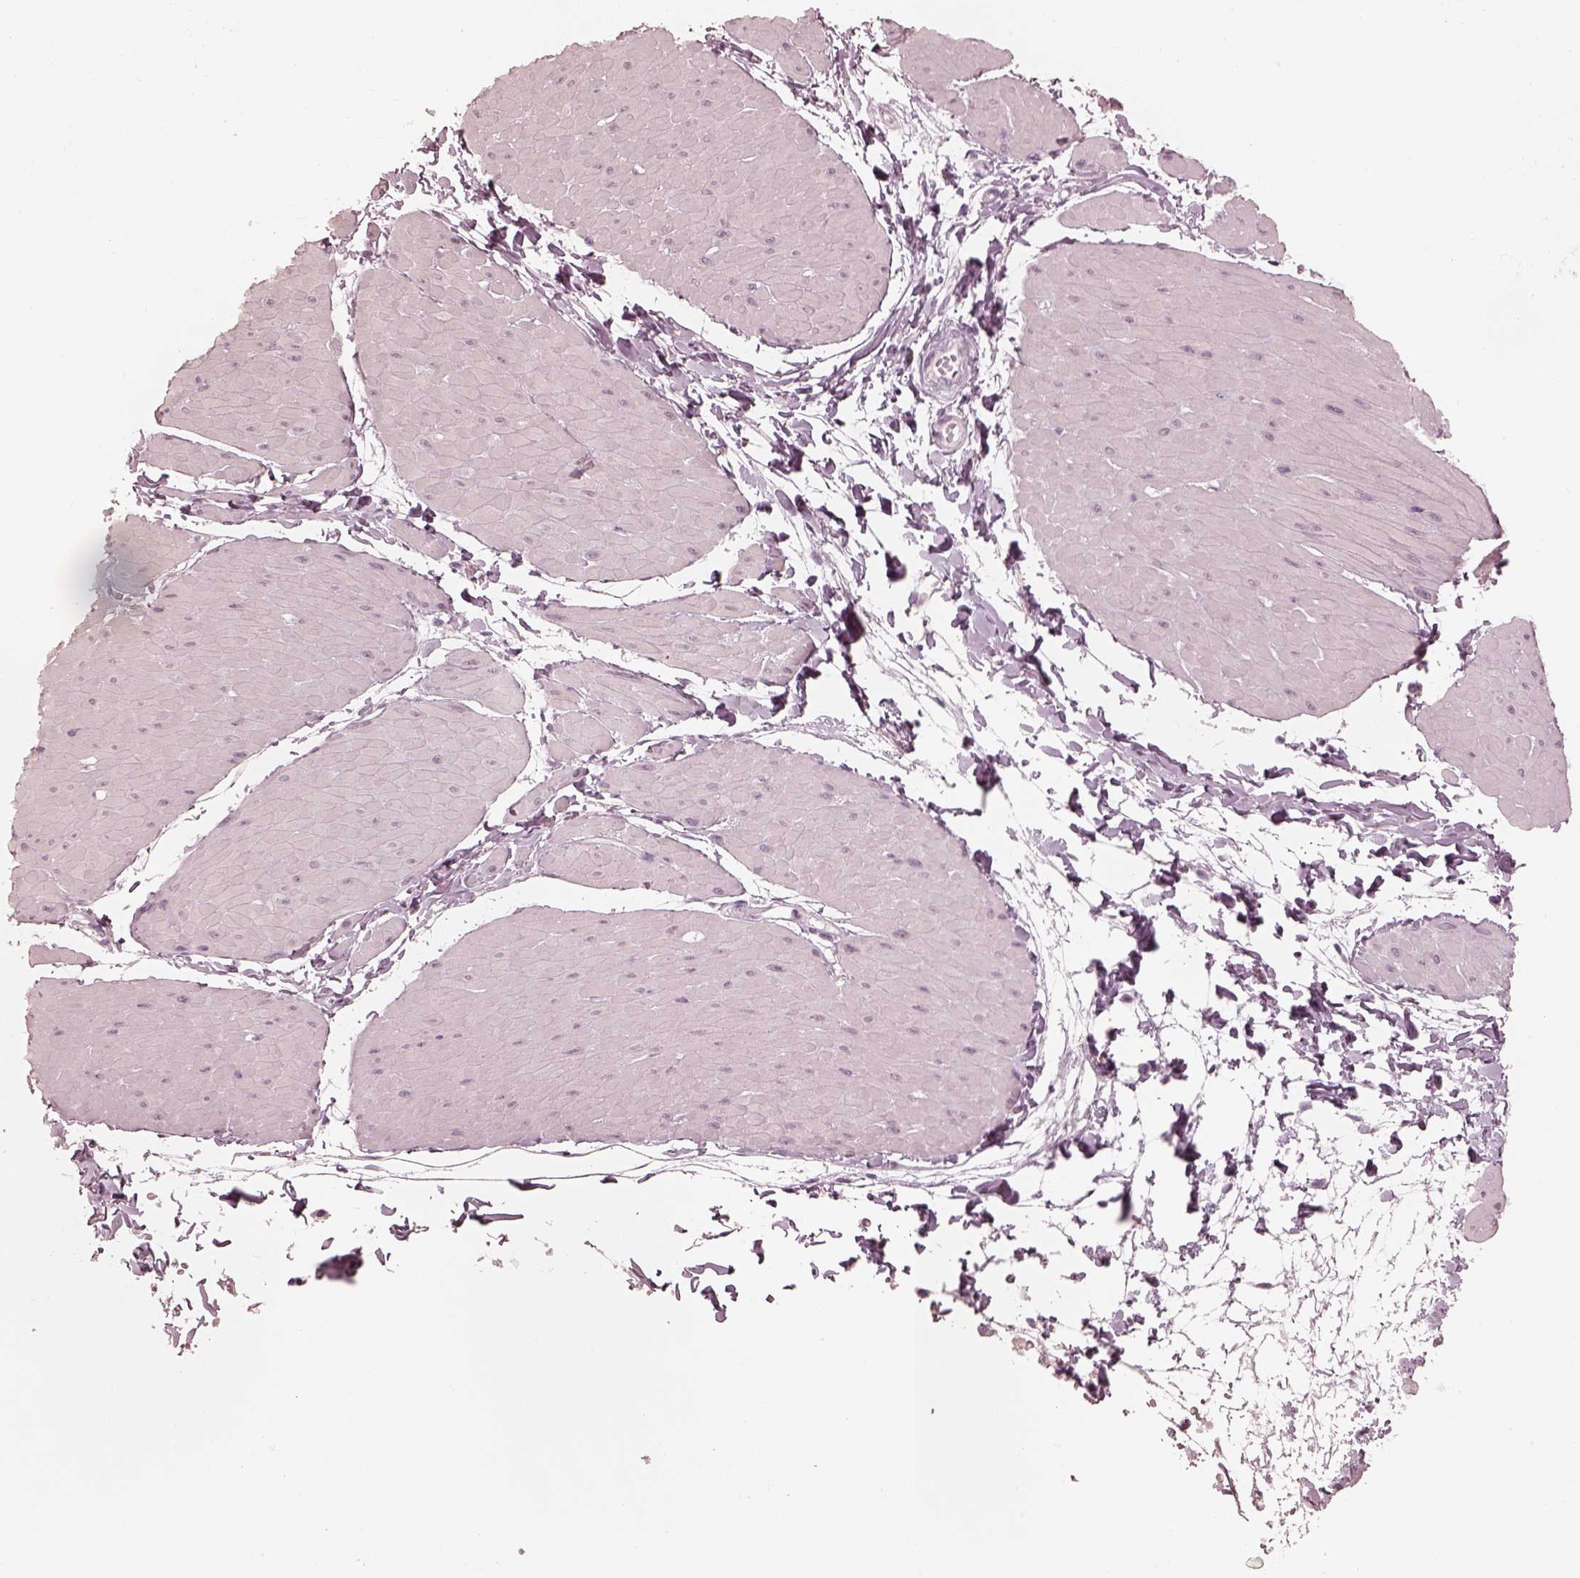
{"staining": {"intensity": "negative", "quantity": "none", "location": "none"}, "tissue": "adipose tissue", "cell_type": "Adipocytes", "image_type": "normal", "snomed": [{"axis": "morphology", "description": "Normal tissue, NOS"}, {"axis": "topography", "description": "Smooth muscle"}, {"axis": "topography", "description": "Peripheral nerve tissue"}], "caption": "DAB immunohistochemical staining of normal adipose tissue reveals no significant positivity in adipocytes. (DAB IHC with hematoxylin counter stain).", "gene": "CALR3", "patient": {"sex": "male", "age": 58}}